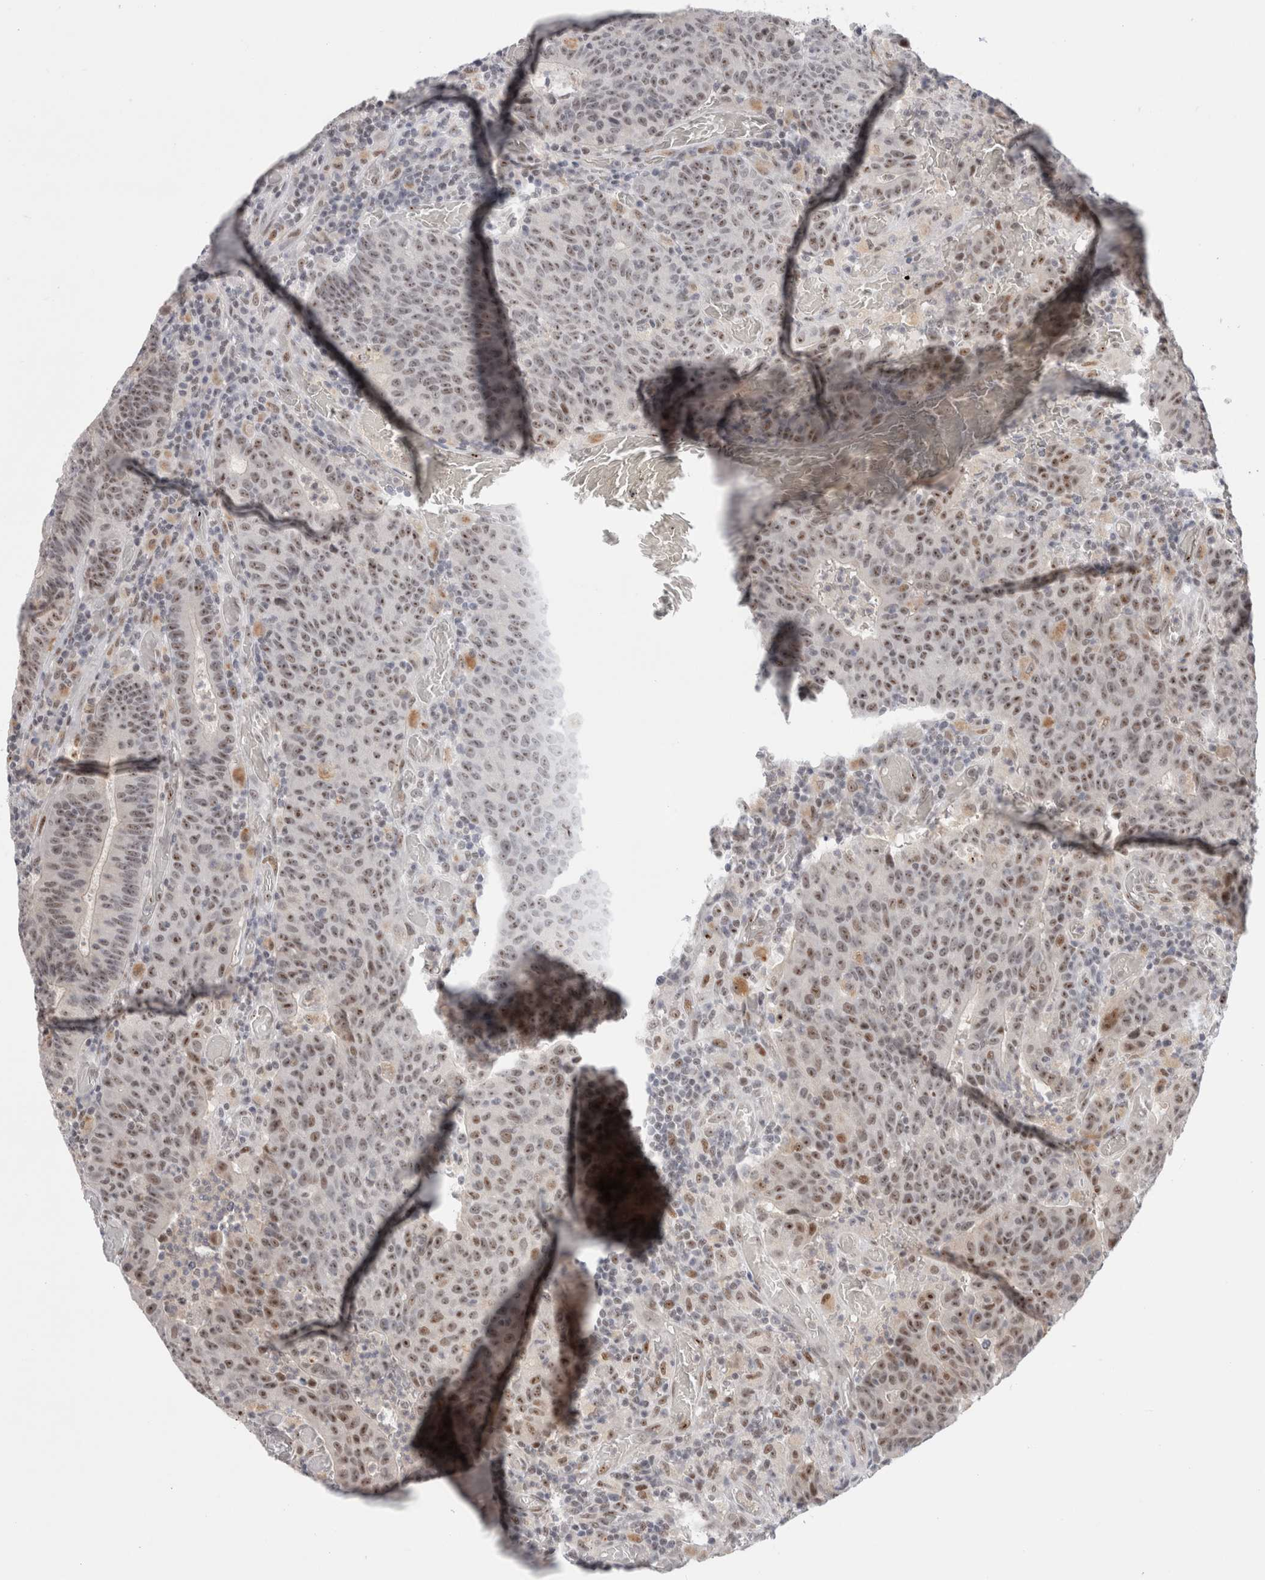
{"staining": {"intensity": "moderate", "quantity": "25%-75%", "location": "nuclear"}, "tissue": "colorectal cancer", "cell_type": "Tumor cells", "image_type": "cancer", "snomed": [{"axis": "morphology", "description": "Adenocarcinoma, NOS"}, {"axis": "topography", "description": "Colon"}], "caption": "Moderate nuclear staining is identified in about 25%-75% of tumor cells in adenocarcinoma (colorectal). (IHC, brightfield microscopy, high magnification).", "gene": "SENP6", "patient": {"sex": "female", "age": 75}}